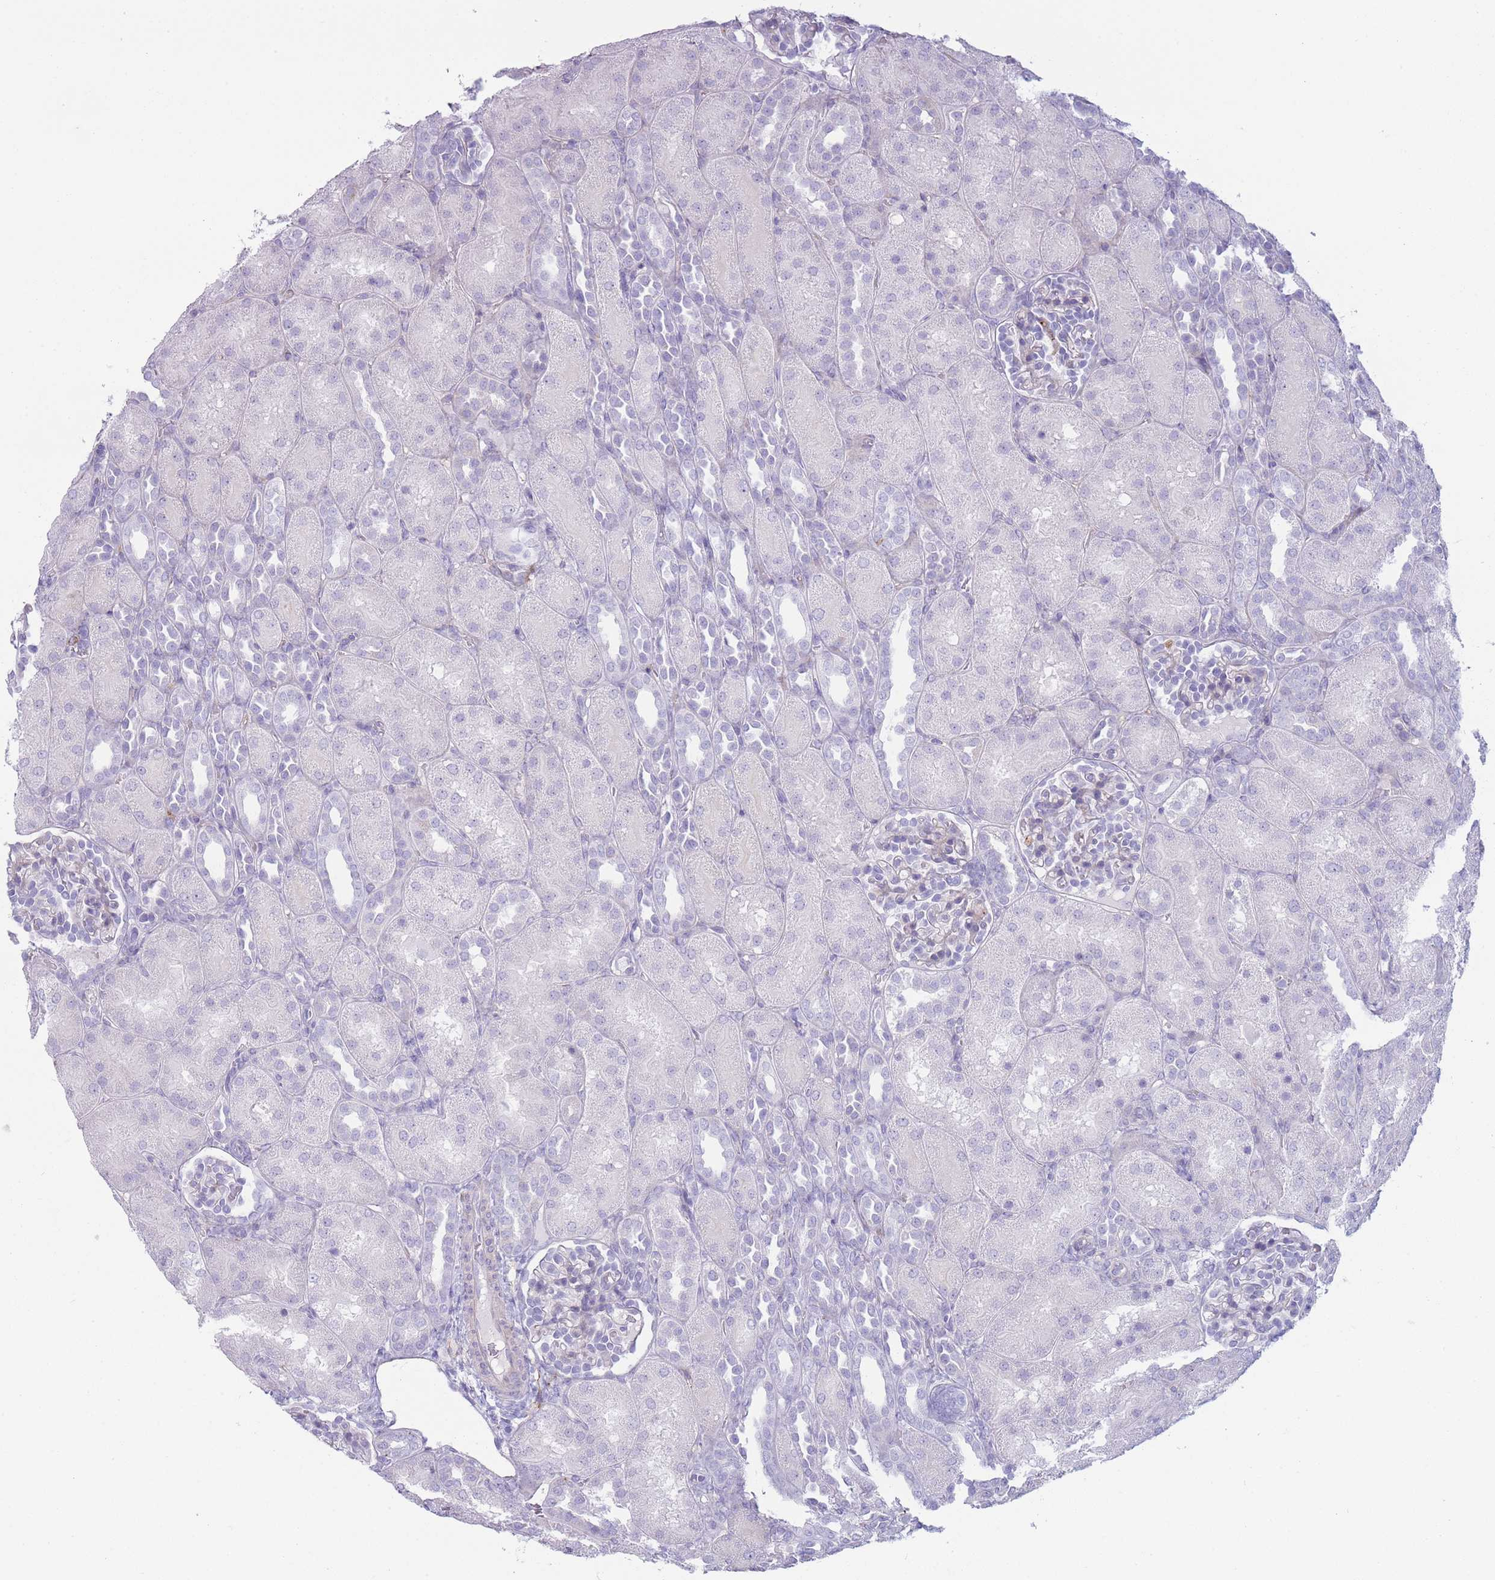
{"staining": {"intensity": "negative", "quantity": "none", "location": "none"}, "tissue": "kidney", "cell_type": "Cells in glomeruli", "image_type": "normal", "snomed": [{"axis": "morphology", "description": "Normal tissue, NOS"}, {"axis": "topography", "description": "Kidney"}], "caption": "Immunohistochemistry of unremarkable kidney exhibits no staining in cells in glomeruli.", "gene": "UTP14A", "patient": {"sex": "male", "age": 1}}